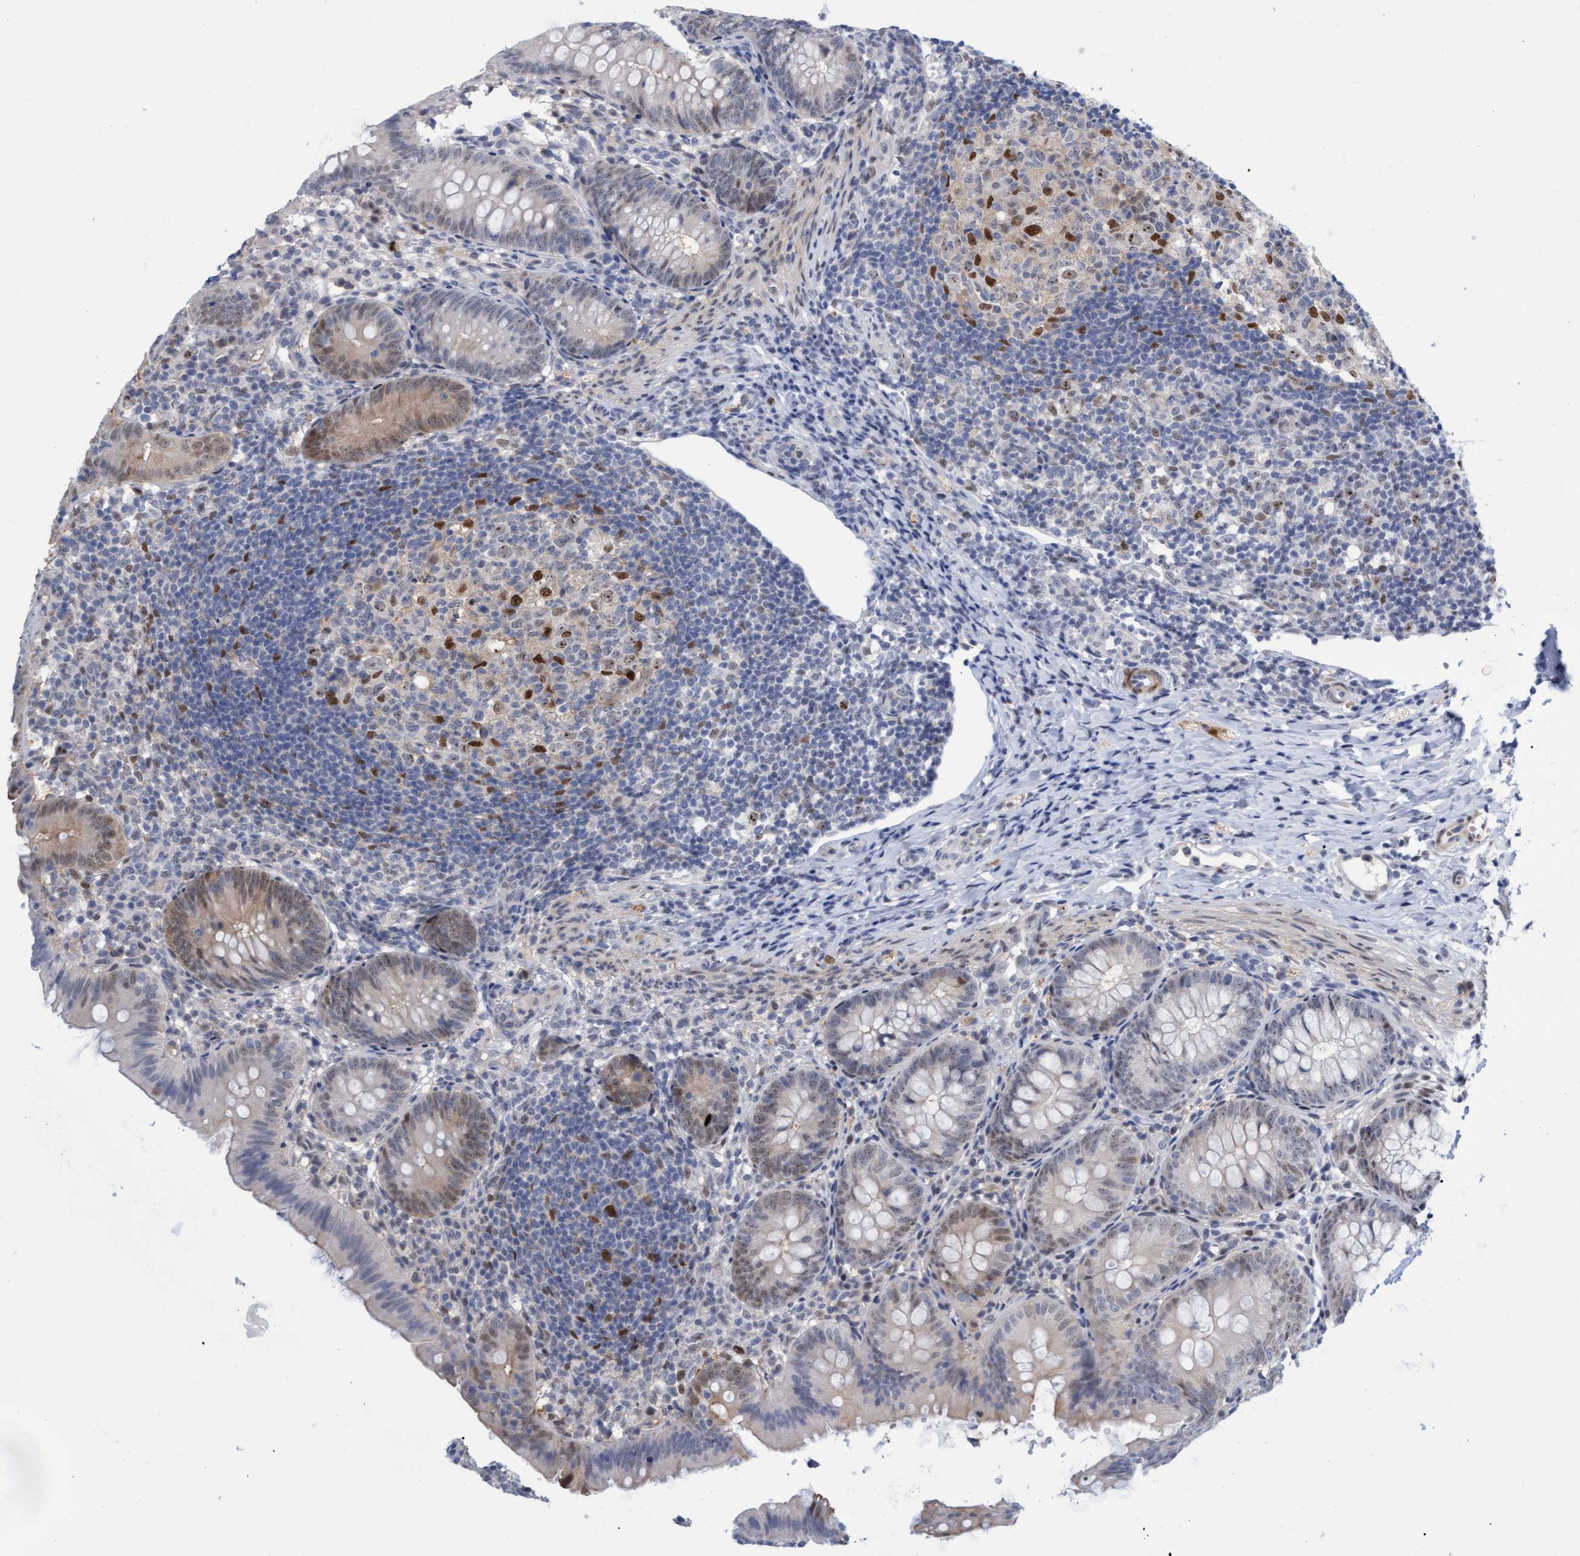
{"staining": {"intensity": "weak", "quantity": "<25%", "location": "nuclear"}, "tissue": "appendix", "cell_type": "Glandular cells", "image_type": "normal", "snomed": [{"axis": "morphology", "description": "Normal tissue, NOS"}, {"axis": "topography", "description": "Appendix"}], "caption": "Immunohistochemistry (IHC) micrograph of normal appendix: appendix stained with DAB (3,3'-diaminobenzidine) reveals no significant protein expression in glandular cells. (IHC, brightfield microscopy, high magnification).", "gene": "PINX1", "patient": {"sex": "male", "age": 1}}